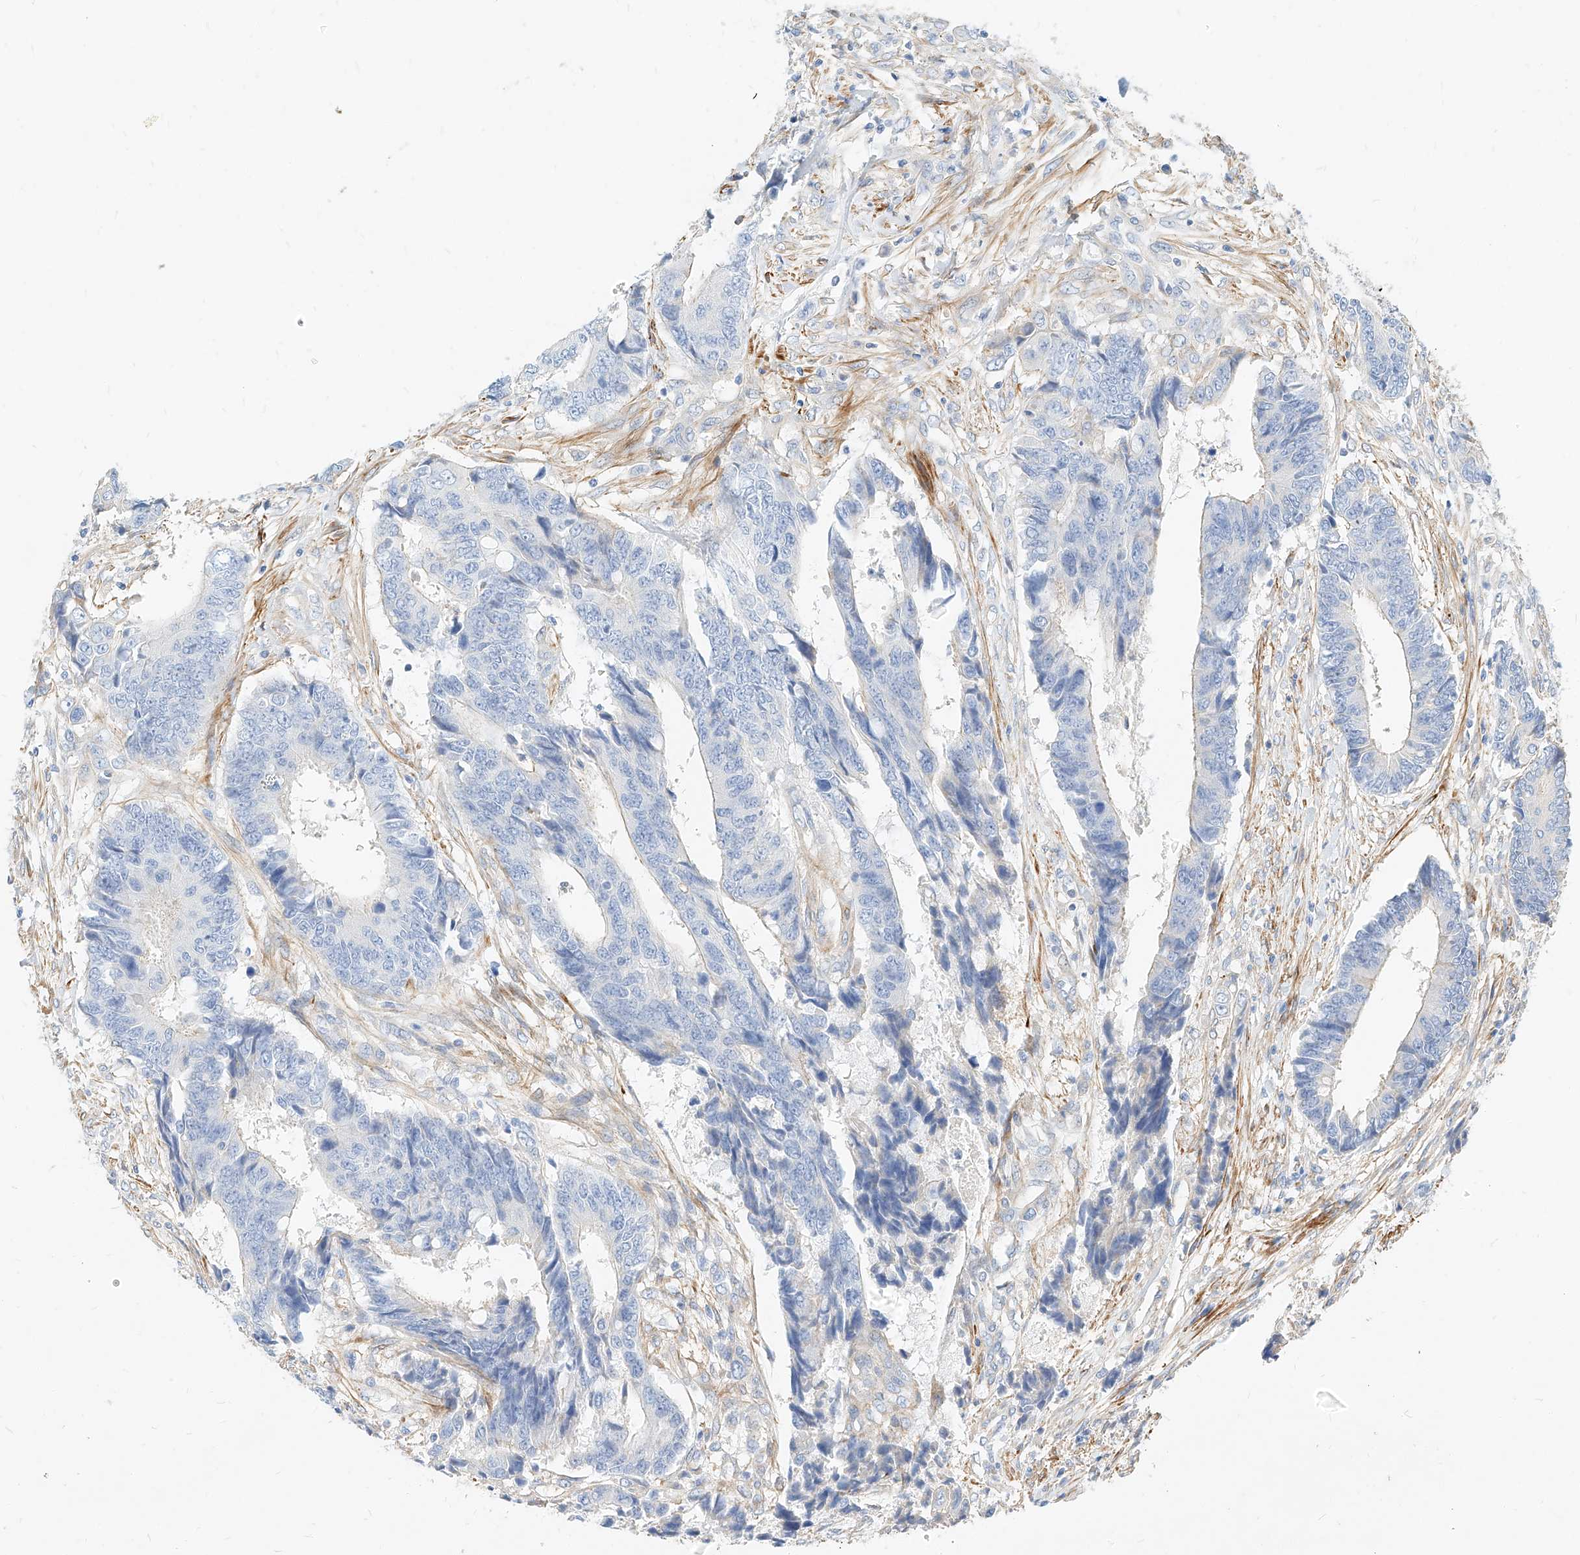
{"staining": {"intensity": "negative", "quantity": "none", "location": "none"}, "tissue": "colorectal cancer", "cell_type": "Tumor cells", "image_type": "cancer", "snomed": [{"axis": "morphology", "description": "Adenocarcinoma, NOS"}, {"axis": "topography", "description": "Rectum"}], "caption": "There is no significant staining in tumor cells of colorectal adenocarcinoma.", "gene": "KCNH5", "patient": {"sex": "male", "age": 84}}